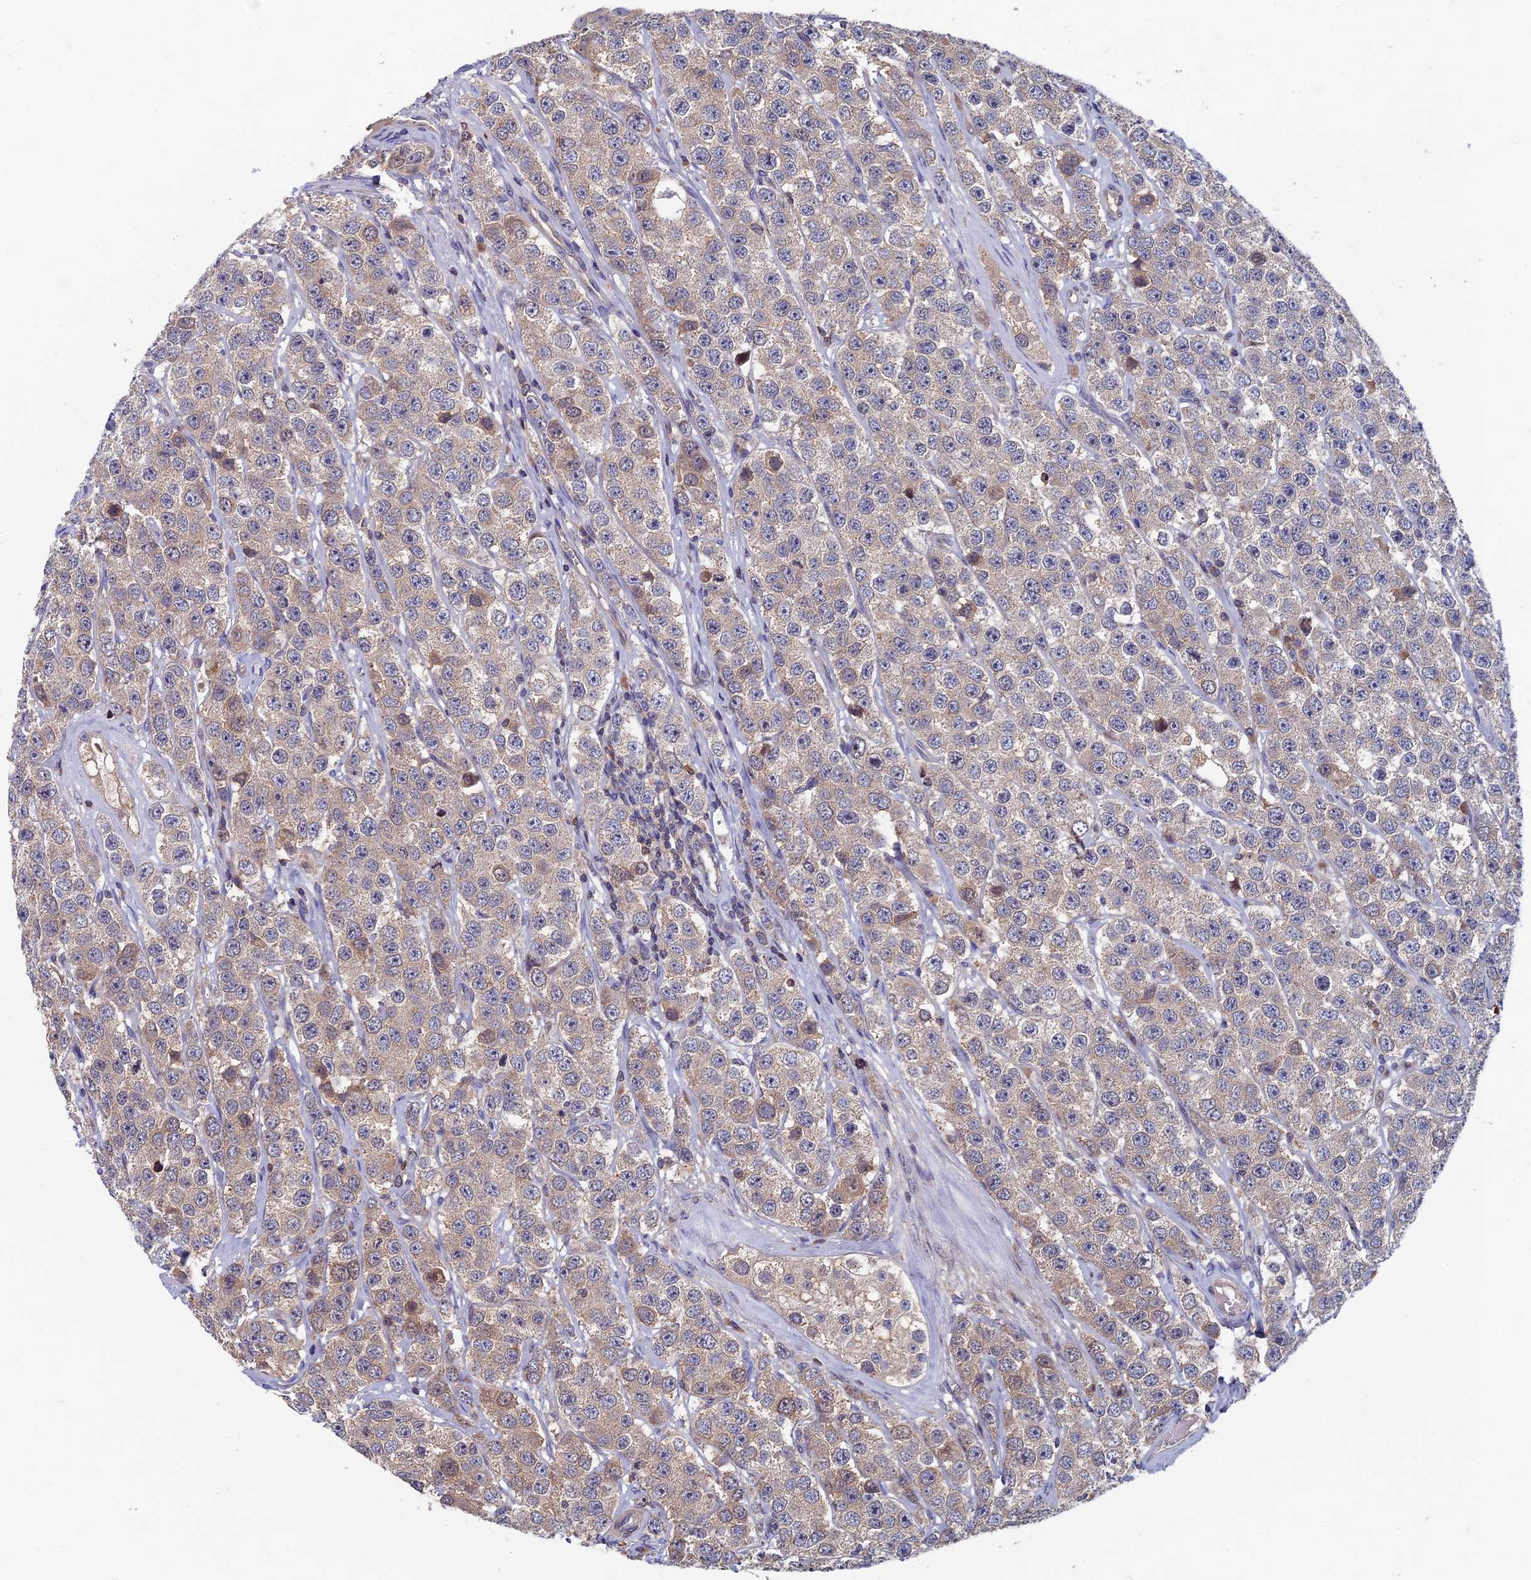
{"staining": {"intensity": "weak", "quantity": "25%-75%", "location": "cytoplasmic/membranous"}, "tissue": "testis cancer", "cell_type": "Tumor cells", "image_type": "cancer", "snomed": [{"axis": "morphology", "description": "Seminoma, NOS"}, {"axis": "topography", "description": "Testis"}], "caption": "Brown immunohistochemical staining in testis cancer demonstrates weak cytoplasmic/membranous staining in about 25%-75% of tumor cells.", "gene": "TNK2", "patient": {"sex": "male", "age": 28}}